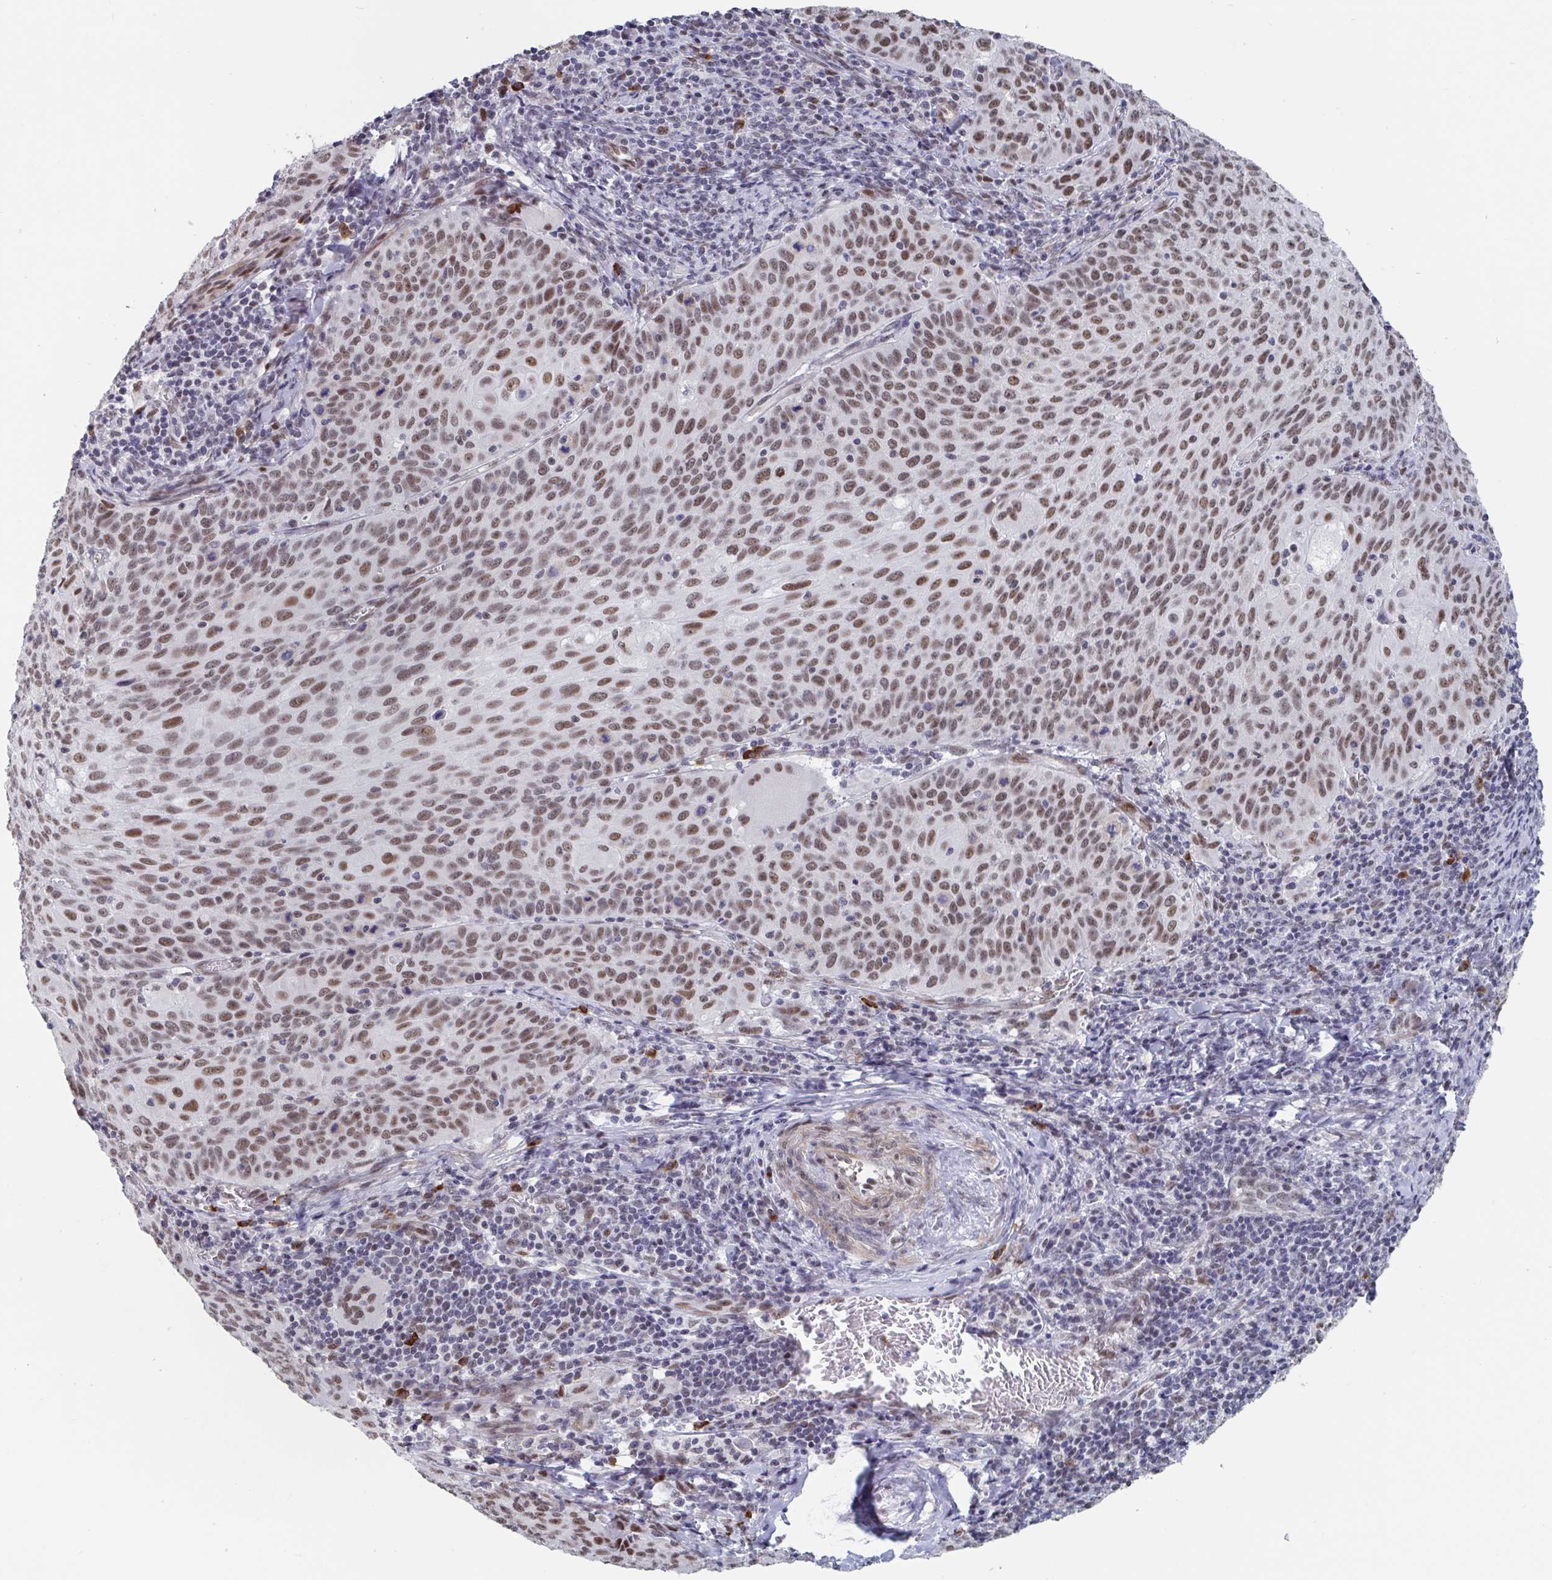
{"staining": {"intensity": "moderate", "quantity": ">75%", "location": "nuclear"}, "tissue": "cervical cancer", "cell_type": "Tumor cells", "image_type": "cancer", "snomed": [{"axis": "morphology", "description": "Squamous cell carcinoma, NOS"}, {"axis": "topography", "description": "Cervix"}], "caption": "DAB (3,3'-diaminobenzidine) immunohistochemical staining of human cervical cancer (squamous cell carcinoma) displays moderate nuclear protein positivity in about >75% of tumor cells. Immunohistochemistry (ihc) stains the protein of interest in brown and the nuclei are stained blue.", "gene": "BCL7B", "patient": {"sex": "female", "age": 65}}